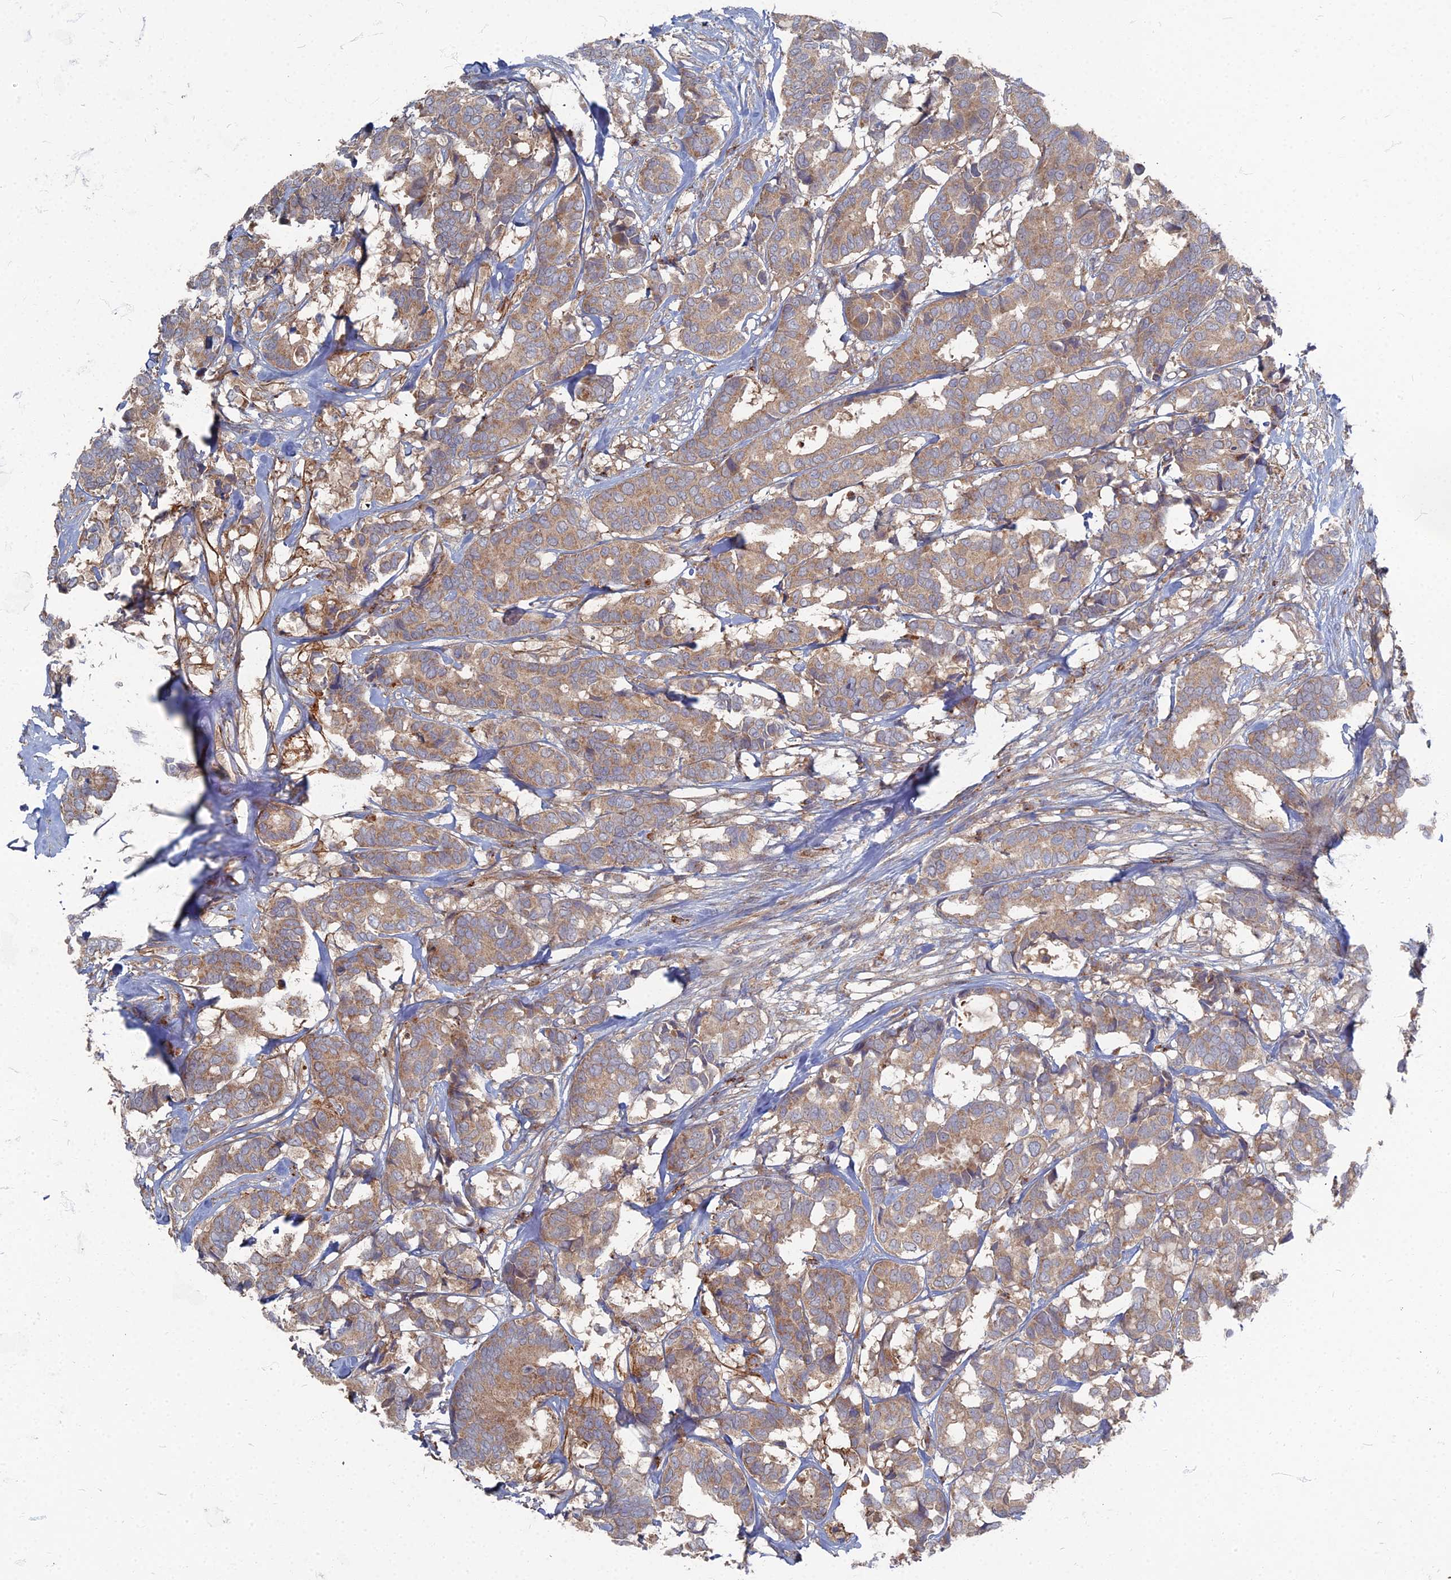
{"staining": {"intensity": "moderate", "quantity": ">75%", "location": "cytoplasmic/membranous"}, "tissue": "breast cancer", "cell_type": "Tumor cells", "image_type": "cancer", "snomed": [{"axis": "morphology", "description": "Normal tissue, NOS"}, {"axis": "morphology", "description": "Duct carcinoma"}, {"axis": "topography", "description": "Breast"}], "caption": "Brown immunohistochemical staining in human breast invasive ductal carcinoma shows moderate cytoplasmic/membranous staining in about >75% of tumor cells.", "gene": "PPCDC", "patient": {"sex": "female", "age": 87}}